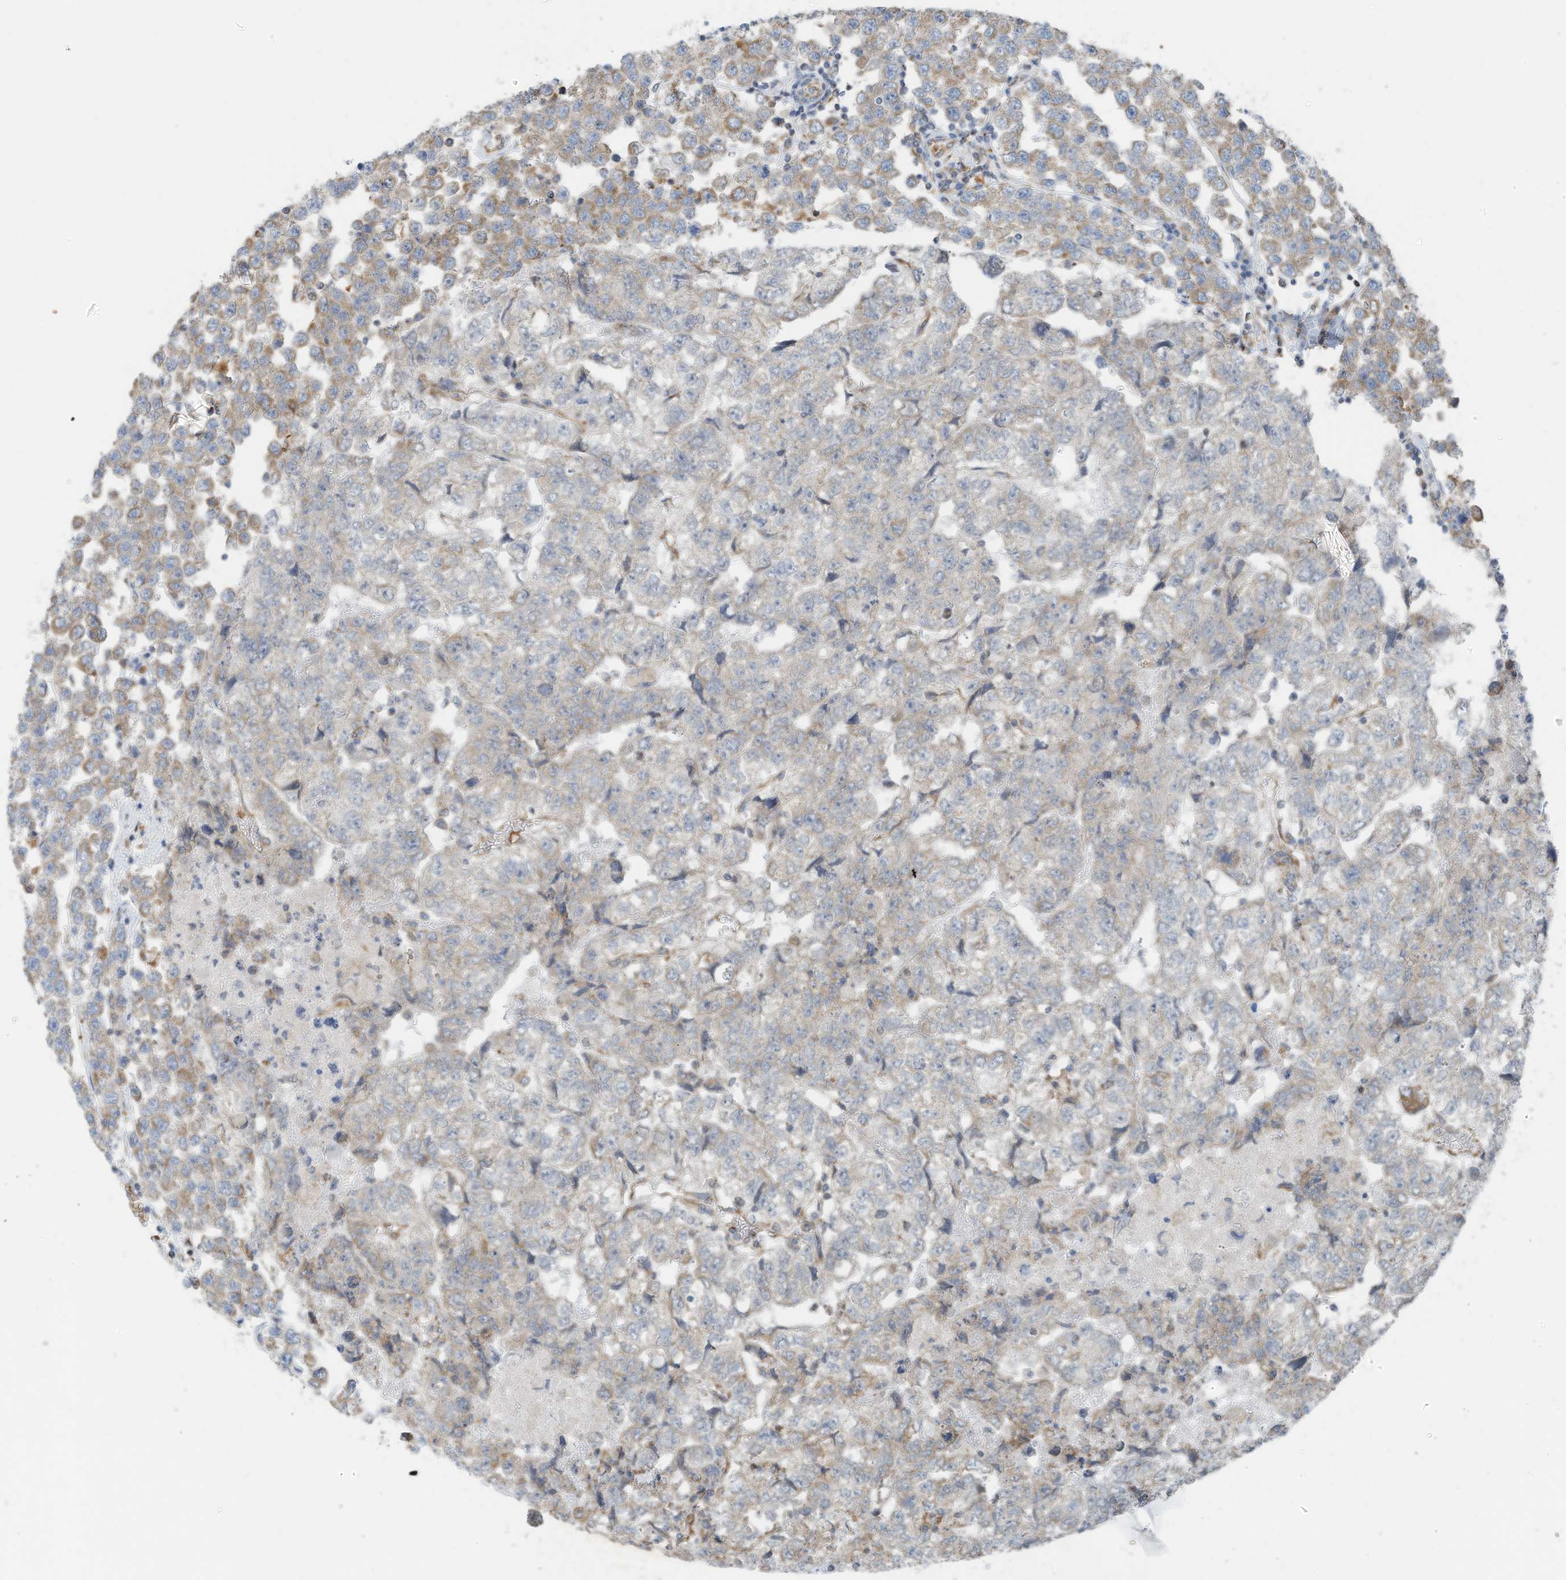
{"staining": {"intensity": "moderate", "quantity": "<25%", "location": "cytoplasmic/membranous"}, "tissue": "testis cancer", "cell_type": "Tumor cells", "image_type": "cancer", "snomed": [{"axis": "morphology", "description": "Carcinoma, Embryonal, NOS"}, {"axis": "topography", "description": "Testis"}], "caption": "A brown stain shows moderate cytoplasmic/membranous staining of a protein in testis embryonal carcinoma tumor cells.", "gene": "EOMES", "patient": {"sex": "male", "age": 36}}